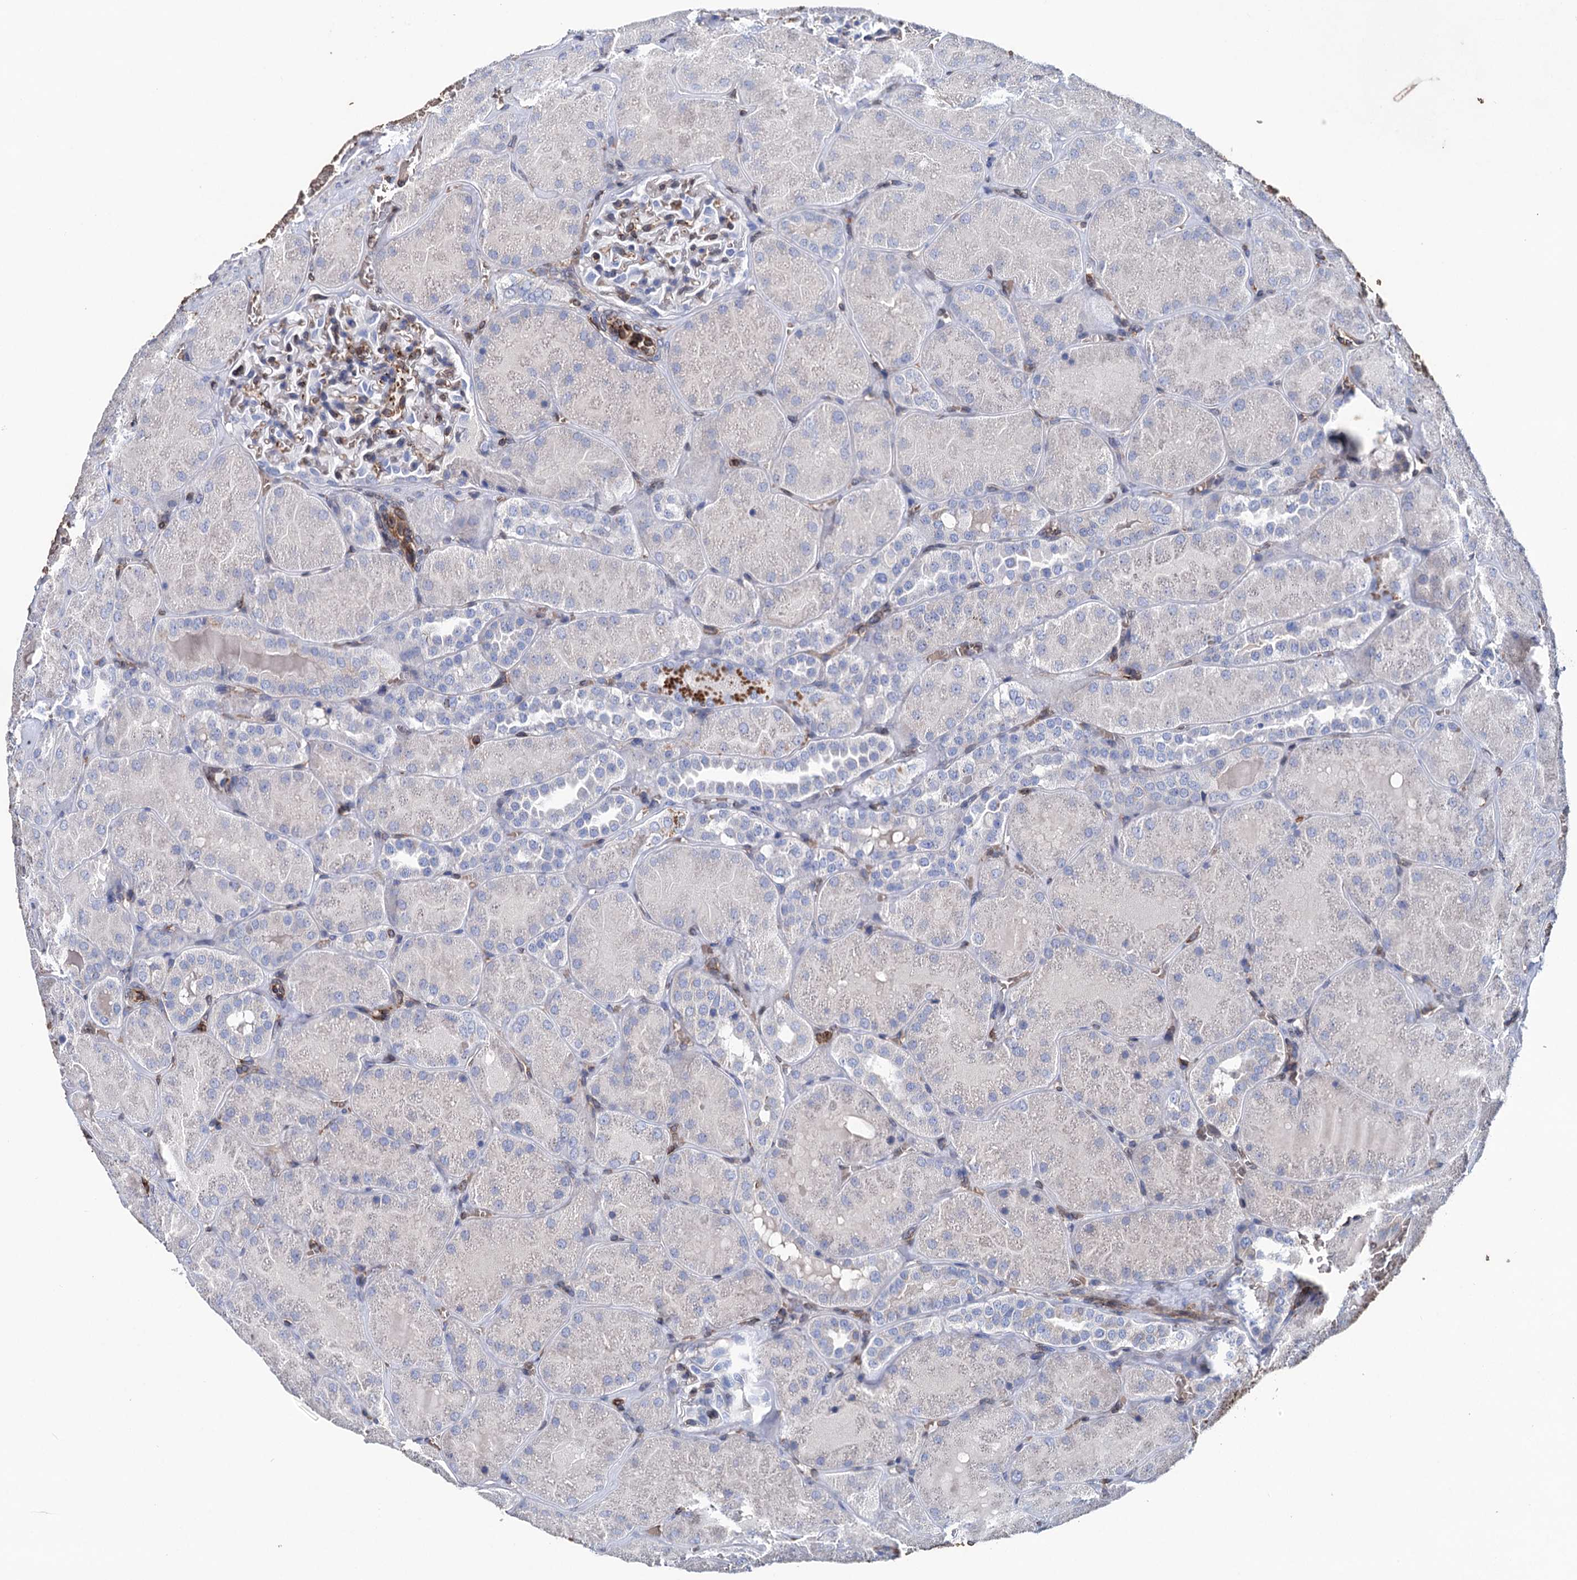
{"staining": {"intensity": "negative", "quantity": "none", "location": "none"}, "tissue": "kidney", "cell_type": "Cells in glomeruli", "image_type": "normal", "snomed": [{"axis": "morphology", "description": "Normal tissue, NOS"}, {"axis": "topography", "description": "Kidney"}], "caption": "Photomicrograph shows no protein staining in cells in glomeruli of benign kidney. Brightfield microscopy of IHC stained with DAB (brown) and hematoxylin (blue), captured at high magnification.", "gene": "STING1", "patient": {"sex": "male", "age": 28}}